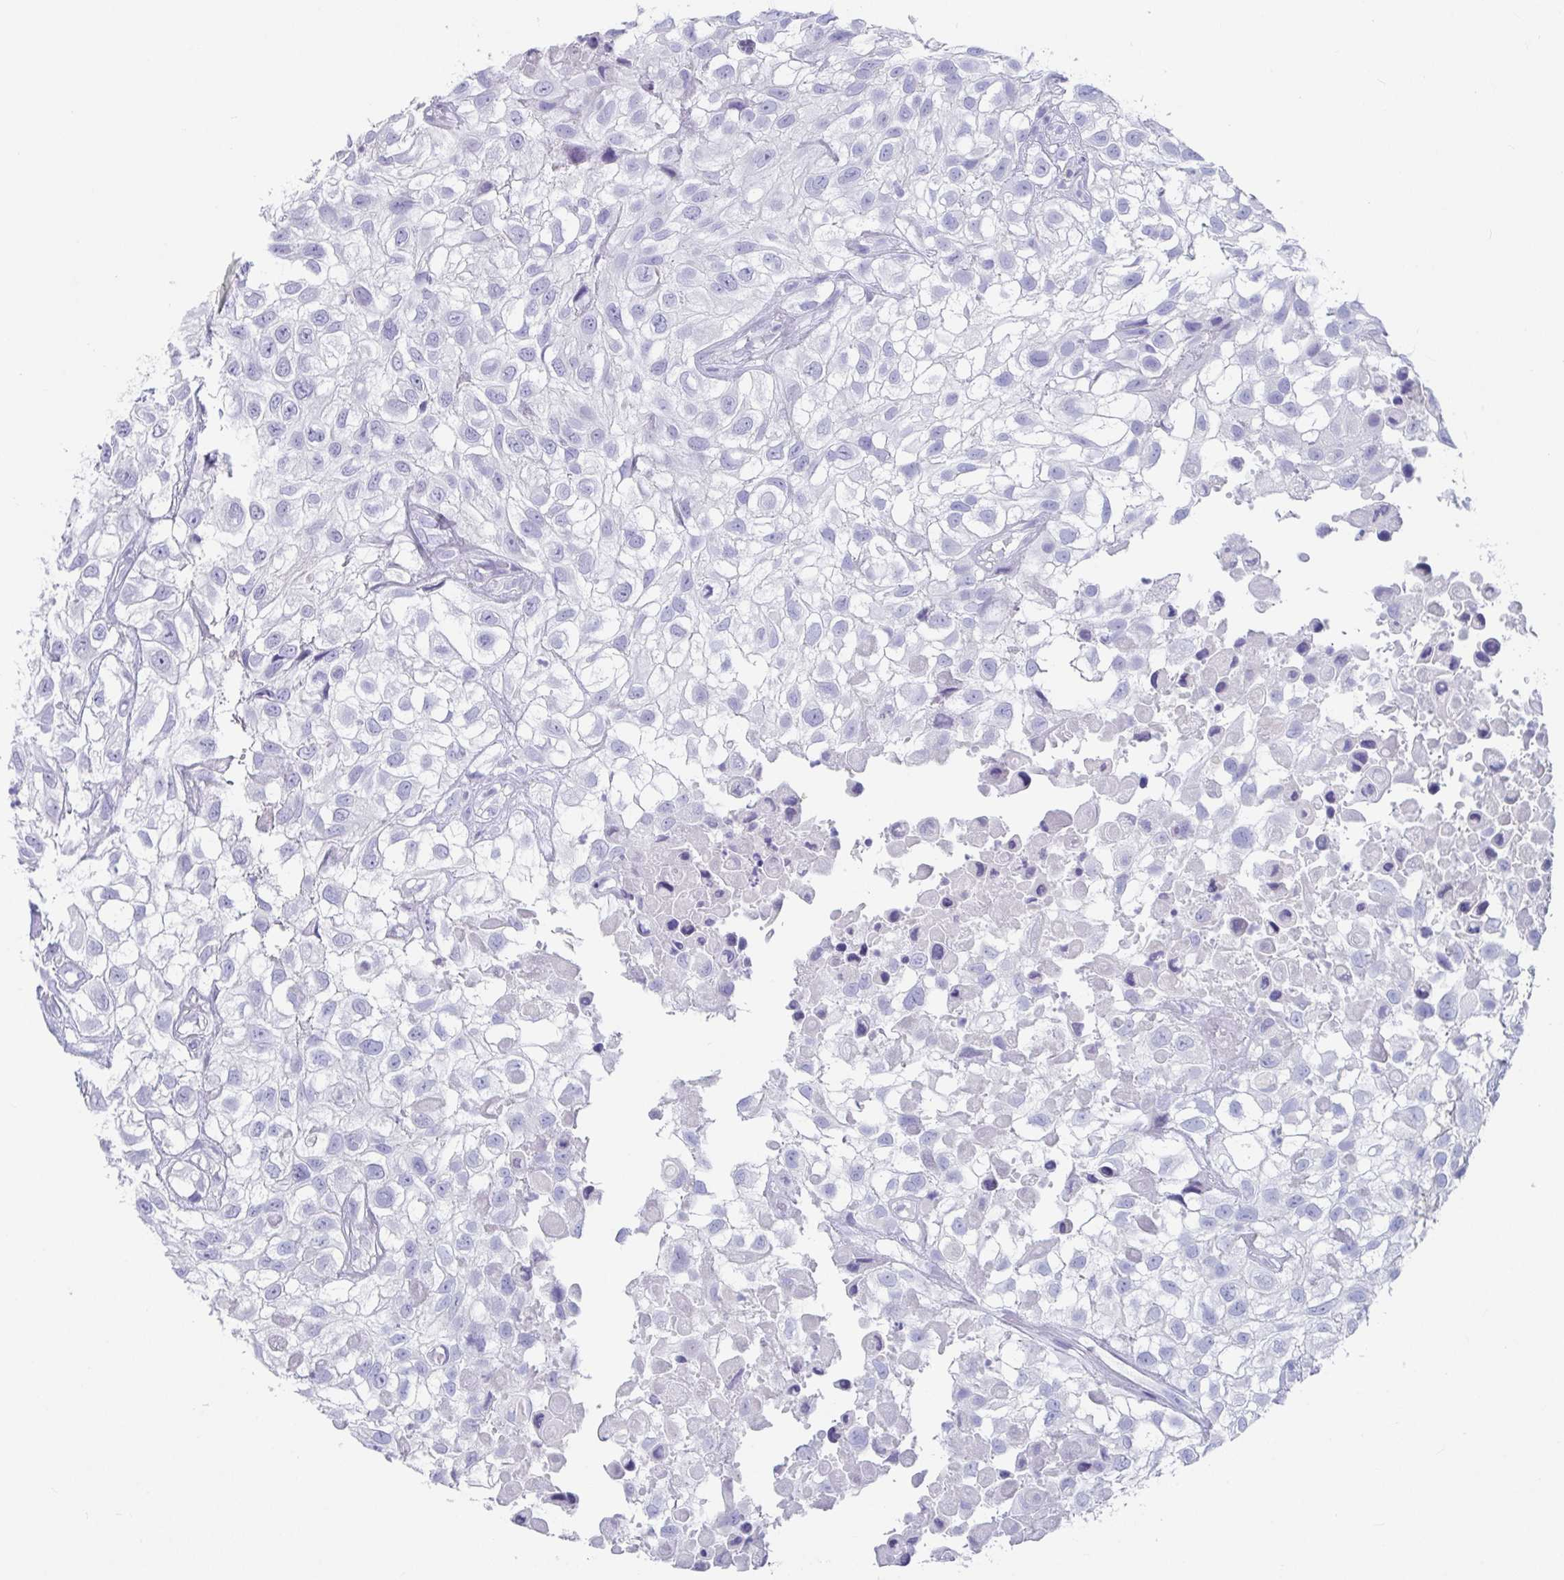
{"staining": {"intensity": "negative", "quantity": "none", "location": "none"}, "tissue": "urothelial cancer", "cell_type": "Tumor cells", "image_type": "cancer", "snomed": [{"axis": "morphology", "description": "Urothelial carcinoma, High grade"}, {"axis": "topography", "description": "Urinary bladder"}], "caption": "The photomicrograph demonstrates no significant expression in tumor cells of high-grade urothelial carcinoma.", "gene": "PLA2G1B", "patient": {"sex": "male", "age": 56}}